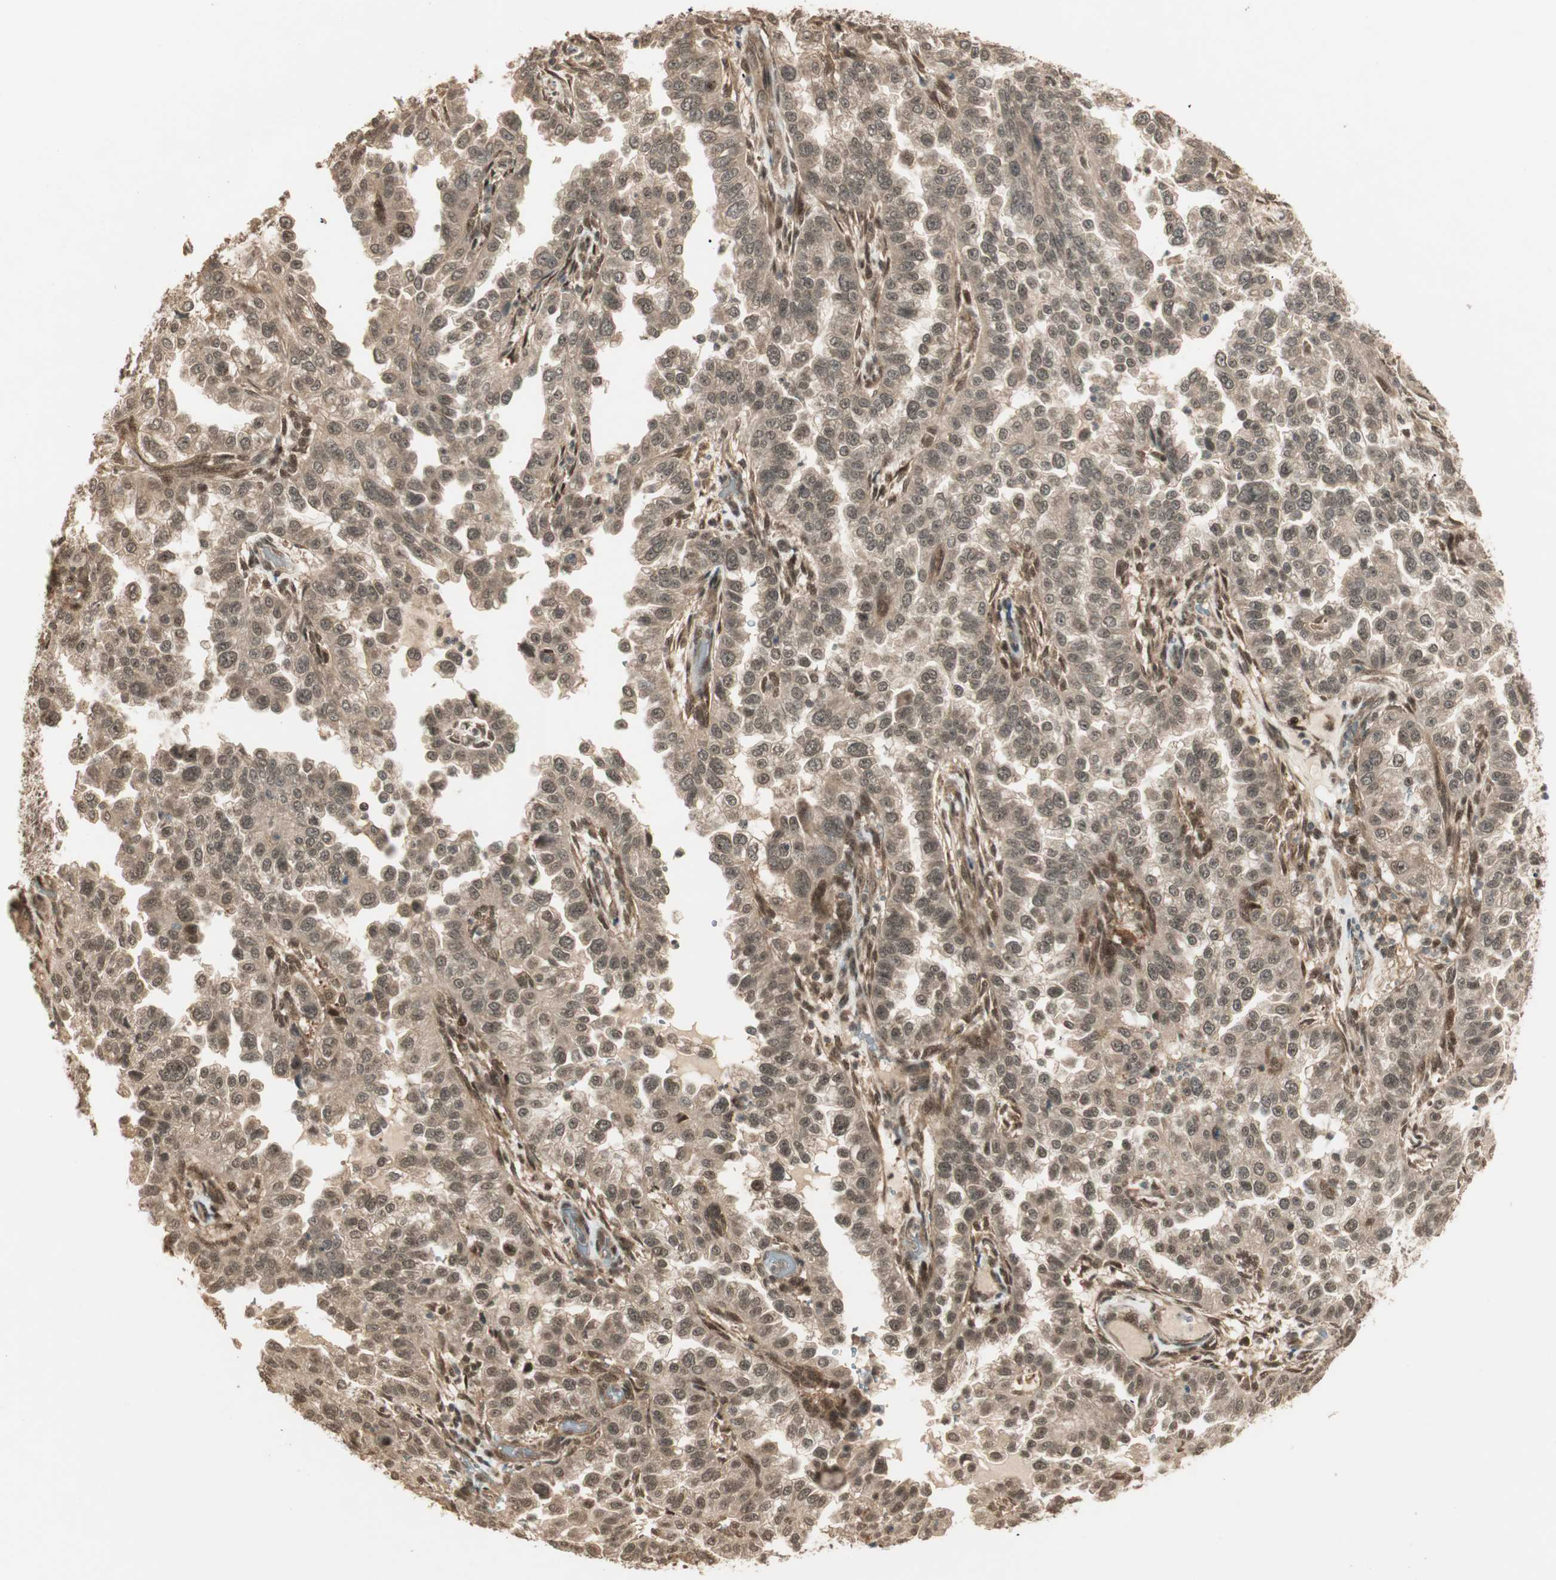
{"staining": {"intensity": "moderate", "quantity": ">75%", "location": "cytoplasmic/membranous,nuclear"}, "tissue": "endometrial cancer", "cell_type": "Tumor cells", "image_type": "cancer", "snomed": [{"axis": "morphology", "description": "Adenocarcinoma, NOS"}, {"axis": "topography", "description": "Endometrium"}], "caption": "Immunohistochemistry (IHC) histopathology image of endometrial adenocarcinoma stained for a protein (brown), which displays medium levels of moderate cytoplasmic/membranous and nuclear staining in approximately >75% of tumor cells.", "gene": "ZSCAN31", "patient": {"sex": "female", "age": 85}}